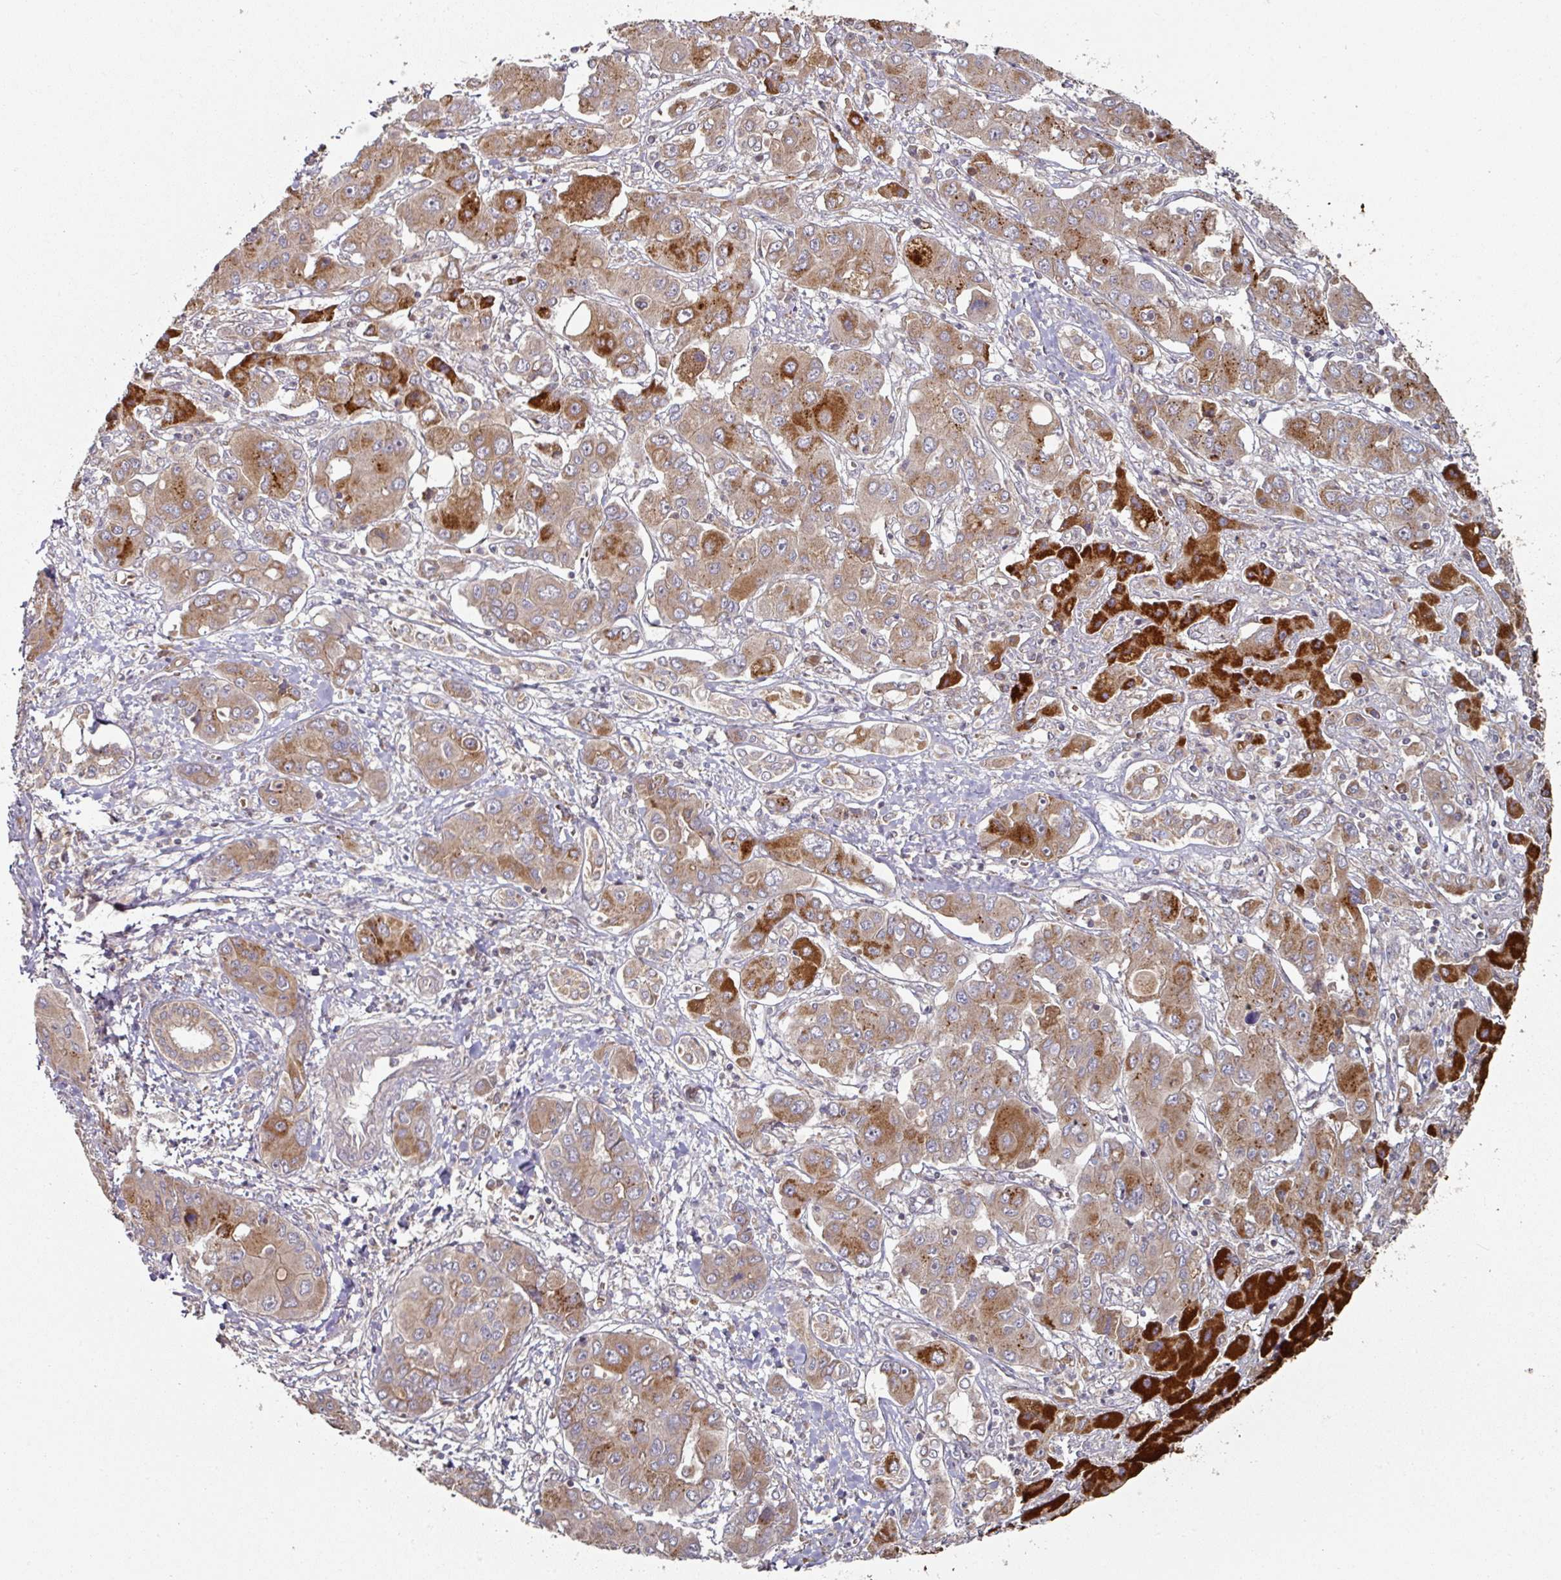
{"staining": {"intensity": "moderate", "quantity": ">75%", "location": "cytoplasmic/membranous"}, "tissue": "liver cancer", "cell_type": "Tumor cells", "image_type": "cancer", "snomed": [{"axis": "morphology", "description": "Cholangiocarcinoma"}, {"axis": "topography", "description": "Liver"}], "caption": "High-power microscopy captured an immunohistochemistry (IHC) photomicrograph of liver cancer (cholangiocarcinoma), revealing moderate cytoplasmic/membranous staining in about >75% of tumor cells.", "gene": "DNAJC7", "patient": {"sex": "male", "age": 67}}